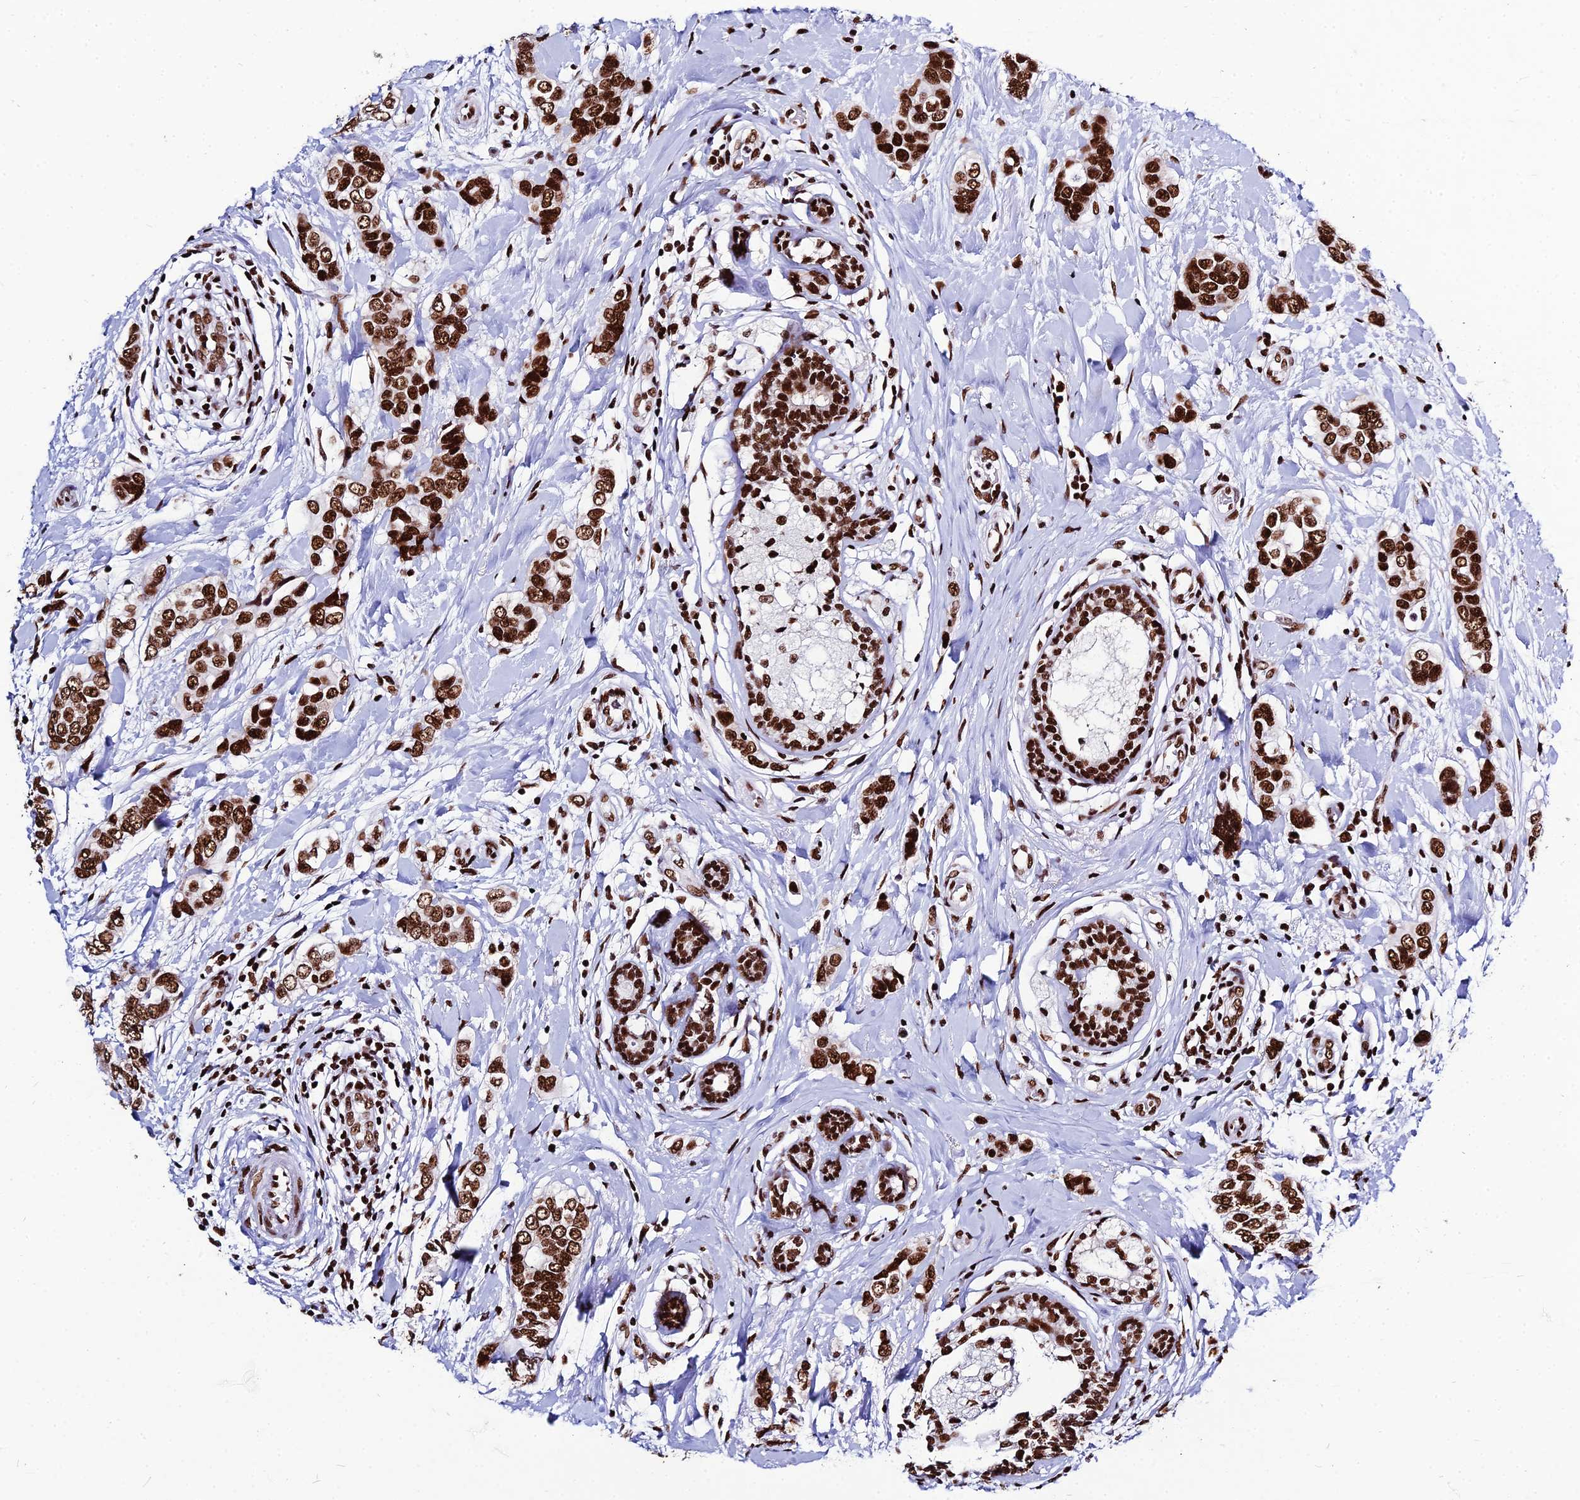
{"staining": {"intensity": "strong", "quantity": ">75%", "location": "nuclear"}, "tissue": "breast cancer", "cell_type": "Tumor cells", "image_type": "cancer", "snomed": [{"axis": "morphology", "description": "Lobular carcinoma"}, {"axis": "topography", "description": "Breast"}], "caption": "Protein expression analysis of human breast cancer reveals strong nuclear staining in about >75% of tumor cells.", "gene": "HNRNPH1", "patient": {"sex": "female", "age": 51}}